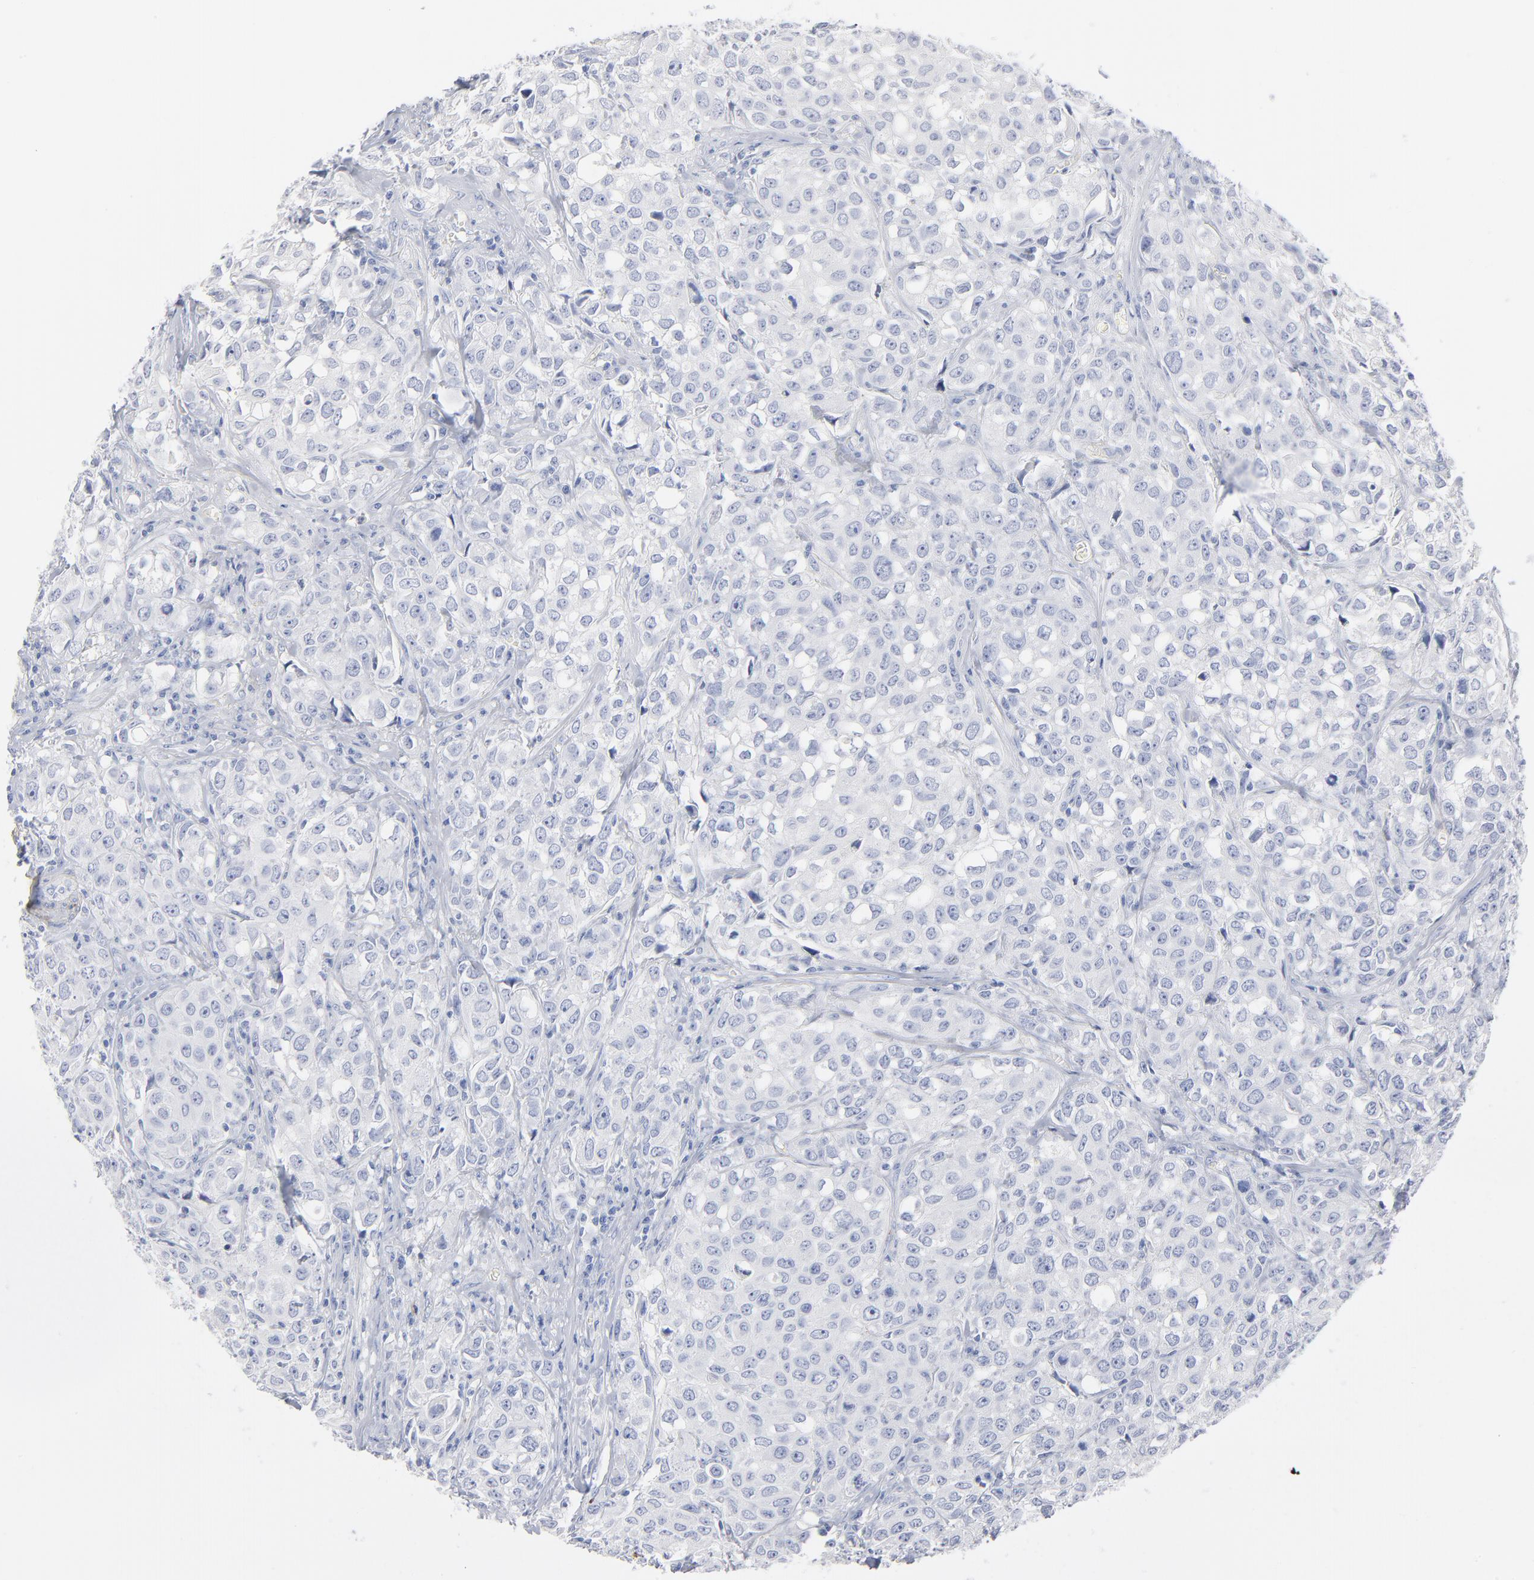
{"staining": {"intensity": "negative", "quantity": "none", "location": "none"}, "tissue": "urothelial cancer", "cell_type": "Tumor cells", "image_type": "cancer", "snomed": [{"axis": "morphology", "description": "Urothelial carcinoma, High grade"}, {"axis": "topography", "description": "Urinary bladder"}], "caption": "Urothelial cancer stained for a protein using IHC reveals no positivity tumor cells.", "gene": "AGTR1", "patient": {"sex": "female", "age": 75}}